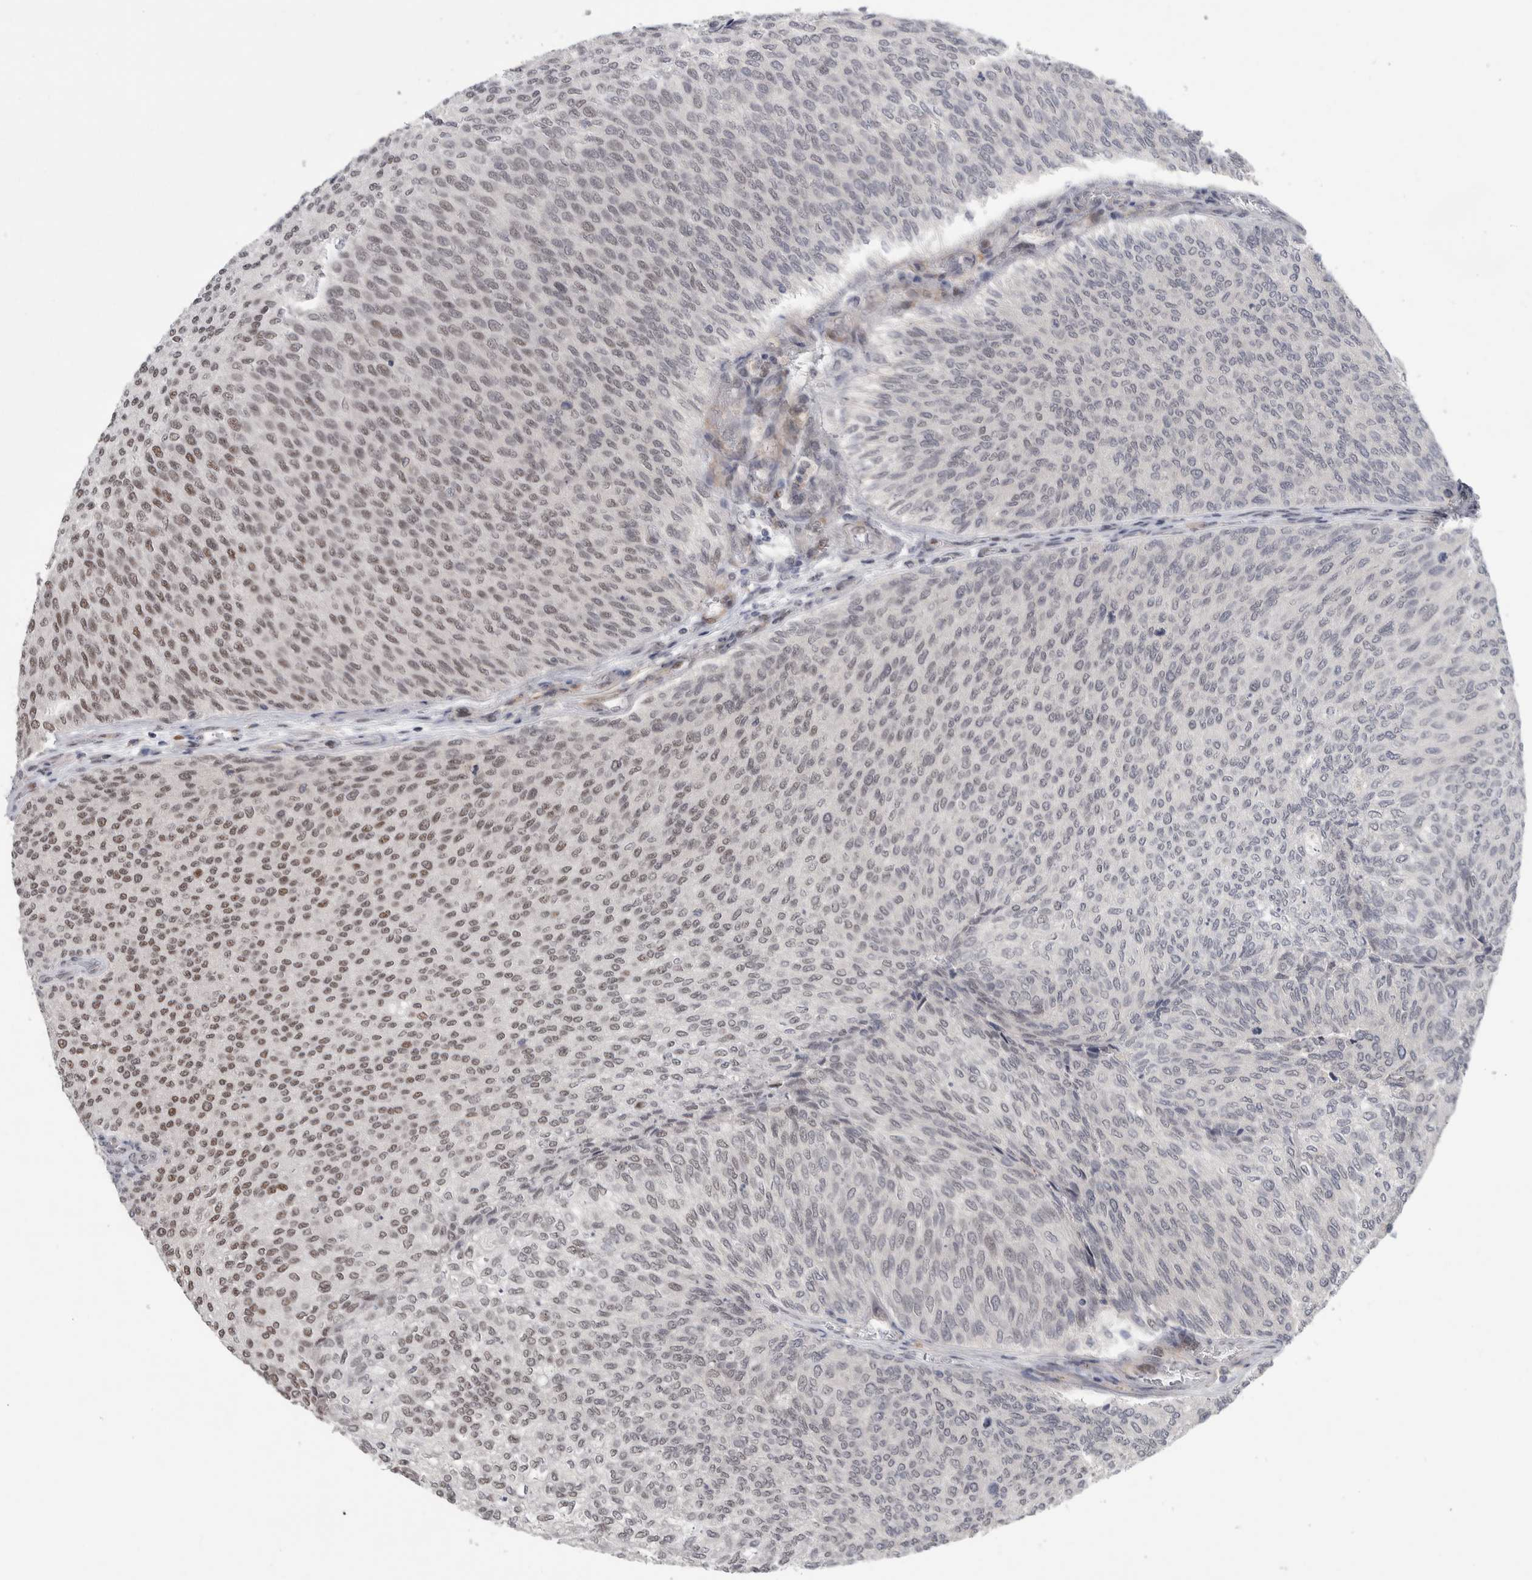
{"staining": {"intensity": "moderate", "quantity": "<25%", "location": "nuclear"}, "tissue": "urothelial cancer", "cell_type": "Tumor cells", "image_type": "cancer", "snomed": [{"axis": "morphology", "description": "Urothelial carcinoma, Low grade"}, {"axis": "topography", "description": "Urinary bladder"}], "caption": "Low-grade urothelial carcinoma stained with DAB (3,3'-diaminobenzidine) immunohistochemistry (IHC) exhibits low levels of moderate nuclear staining in about <25% of tumor cells.", "gene": "ASPN", "patient": {"sex": "female", "age": 79}}